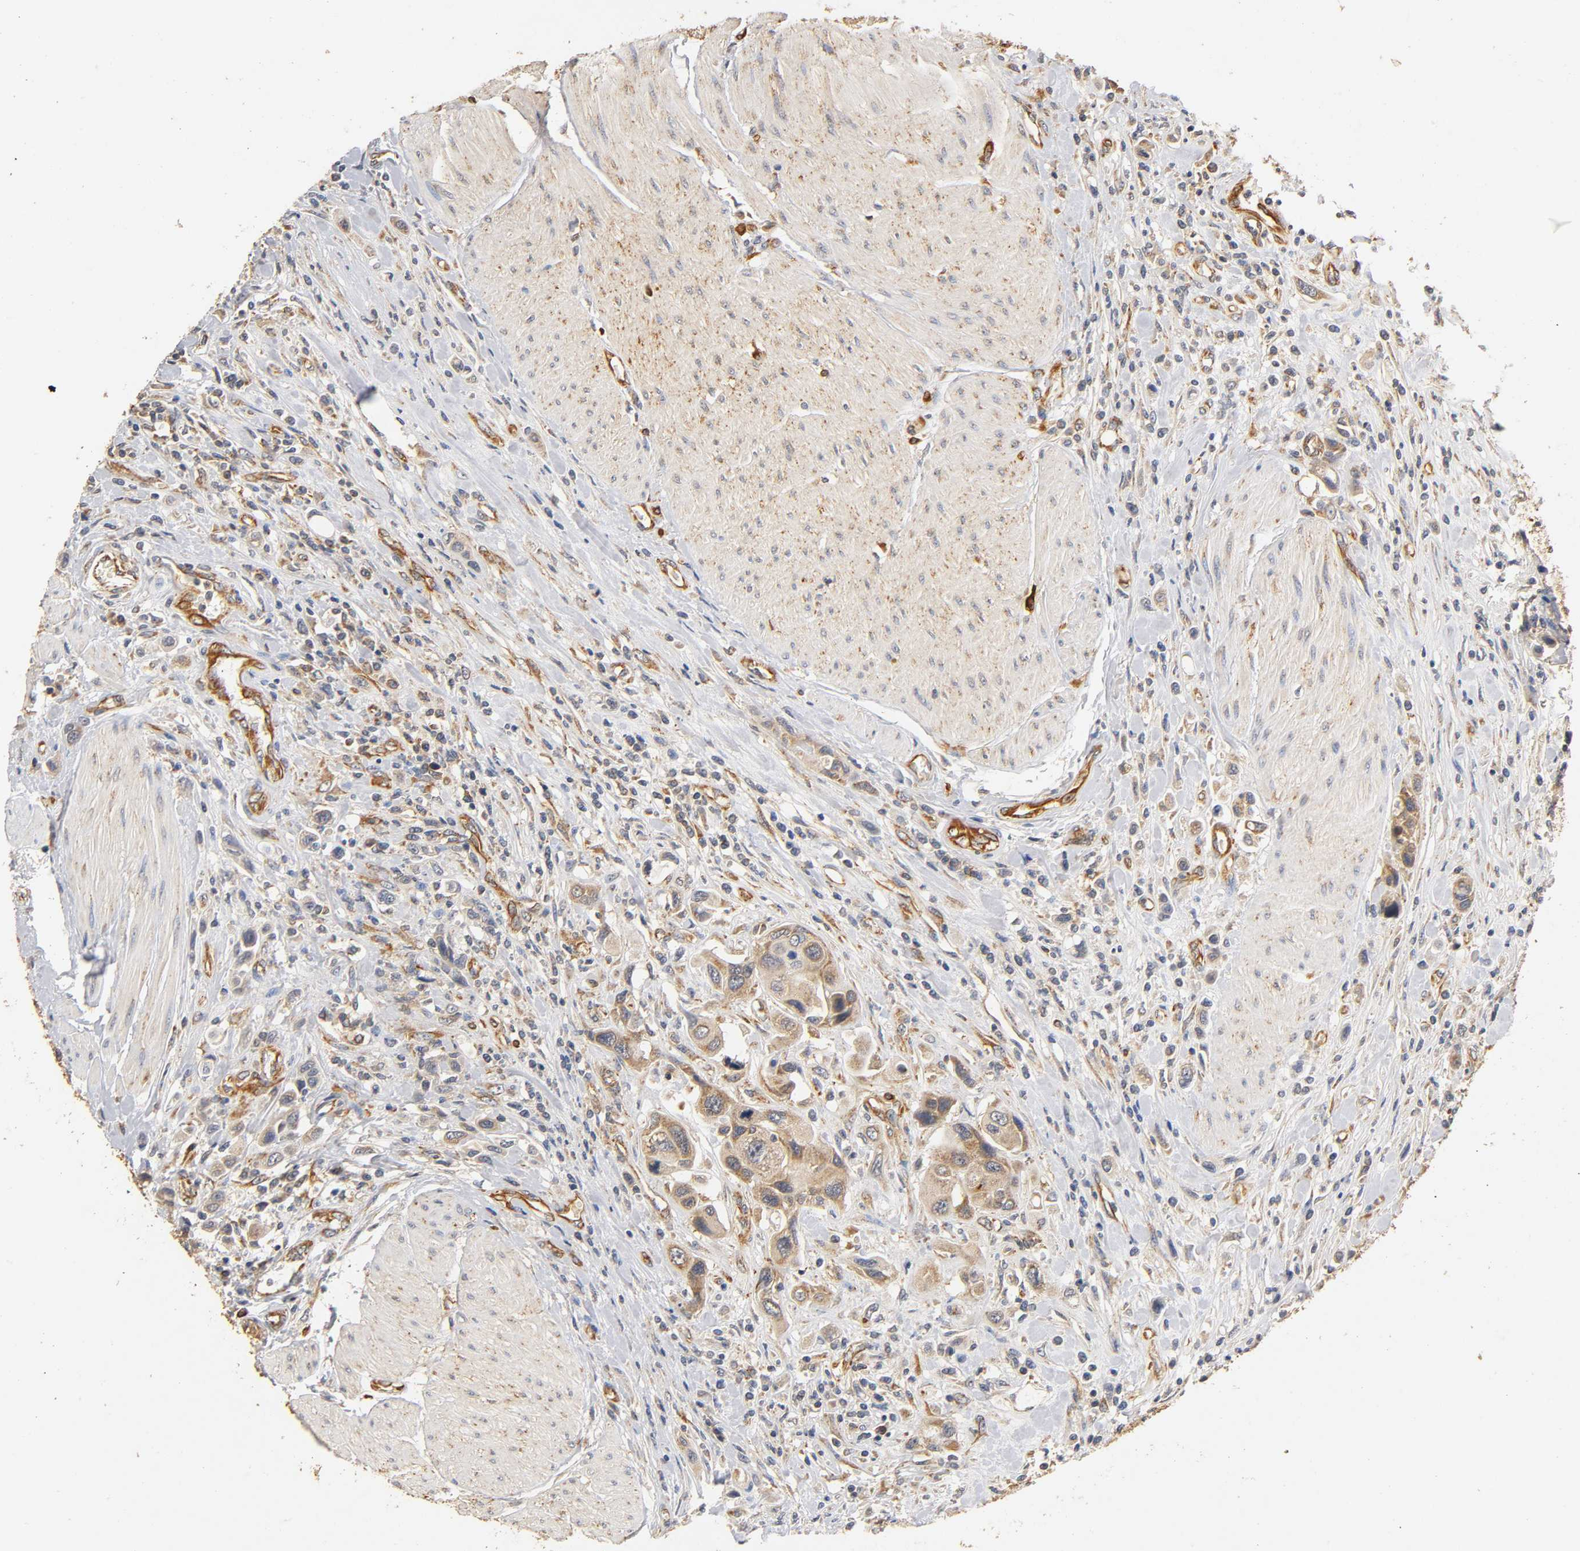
{"staining": {"intensity": "moderate", "quantity": ">75%", "location": "cytoplasmic/membranous"}, "tissue": "urothelial cancer", "cell_type": "Tumor cells", "image_type": "cancer", "snomed": [{"axis": "morphology", "description": "Urothelial carcinoma, High grade"}, {"axis": "topography", "description": "Urinary bladder"}], "caption": "Moderate cytoplasmic/membranous staining for a protein is present in about >75% of tumor cells of urothelial carcinoma (high-grade) using immunohistochemistry.", "gene": "SCAP", "patient": {"sex": "male", "age": 50}}